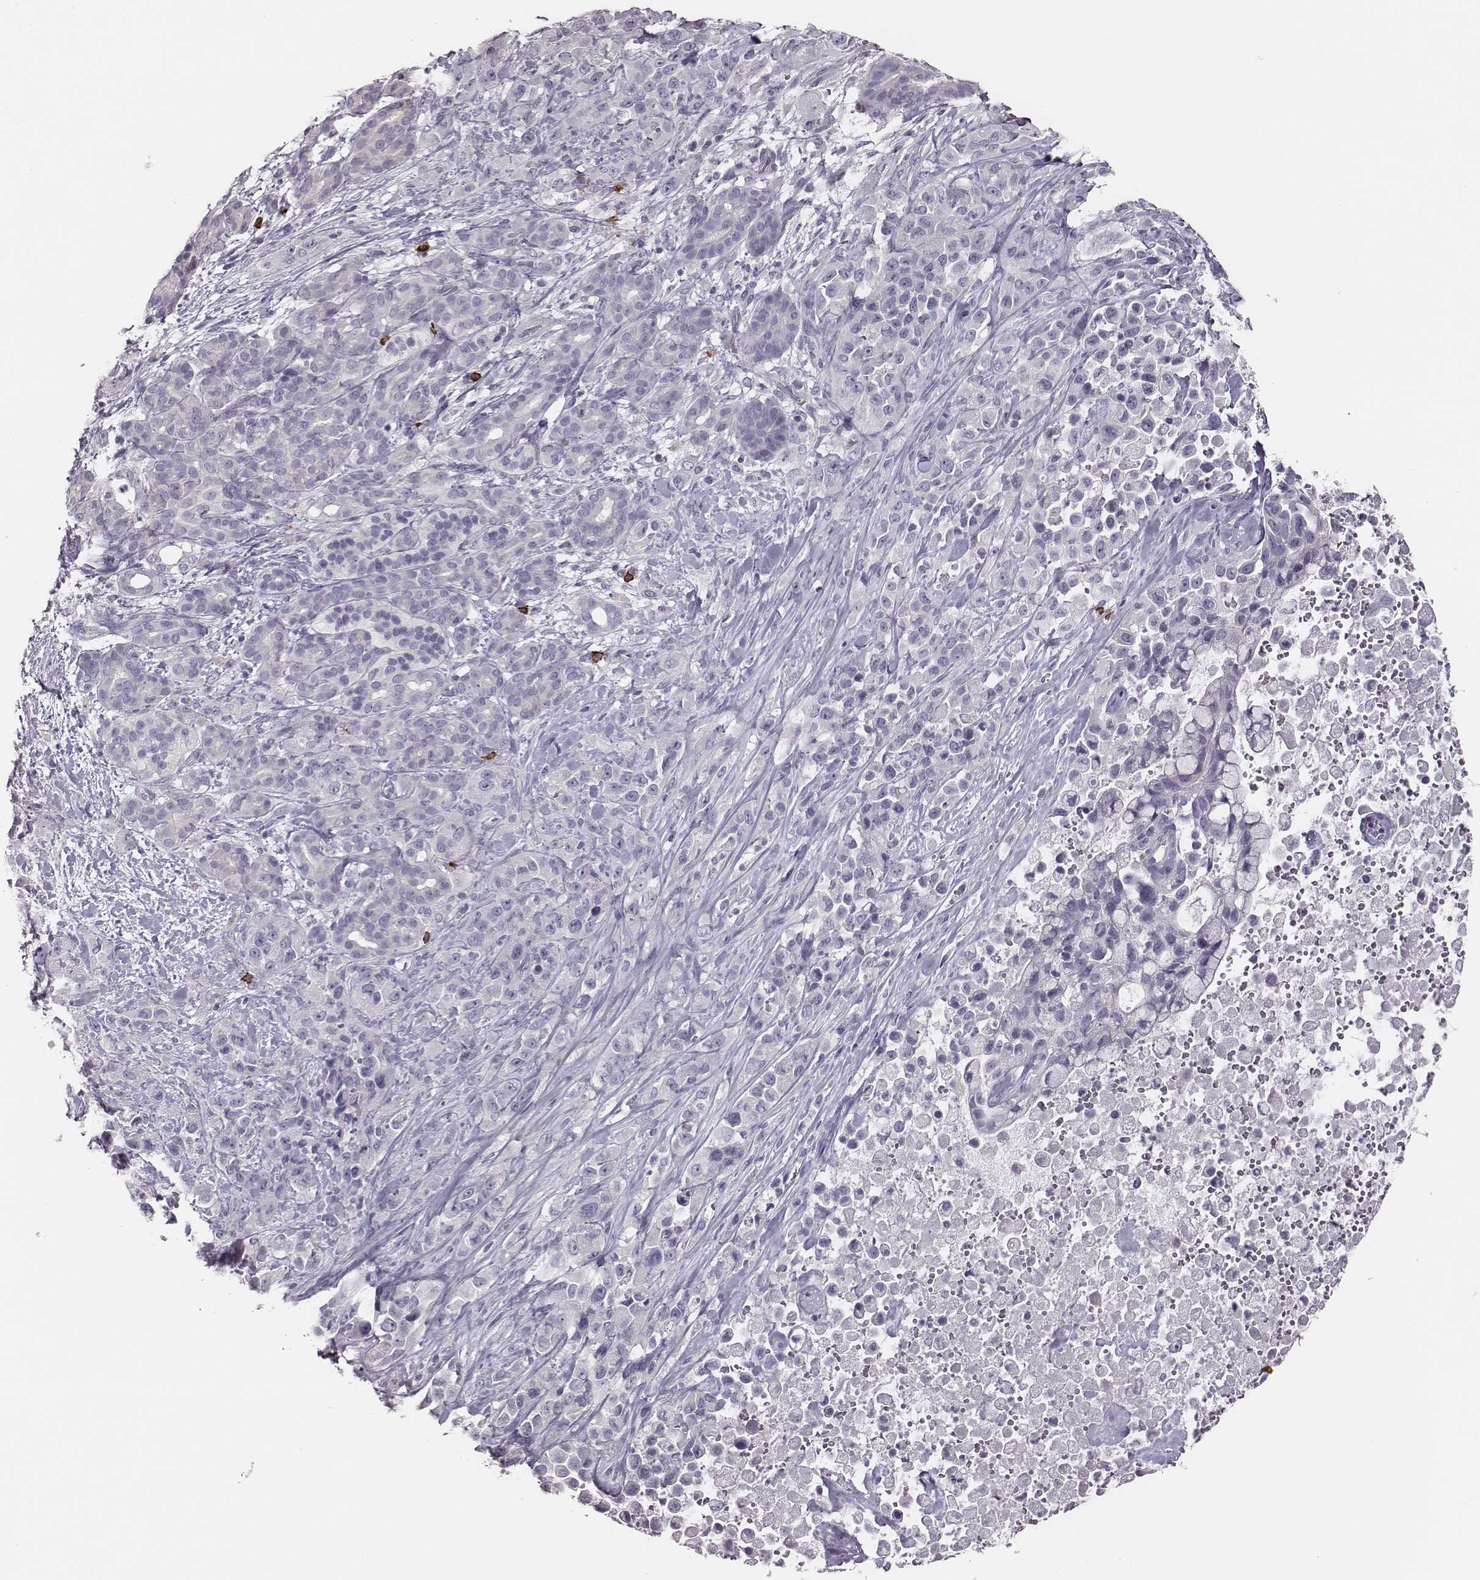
{"staining": {"intensity": "negative", "quantity": "none", "location": "none"}, "tissue": "pancreatic cancer", "cell_type": "Tumor cells", "image_type": "cancer", "snomed": [{"axis": "morphology", "description": "Adenocarcinoma, NOS"}, {"axis": "topography", "description": "Pancreas"}], "caption": "Immunohistochemical staining of human pancreatic cancer displays no significant positivity in tumor cells.", "gene": "P2RY10", "patient": {"sex": "male", "age": 44}}